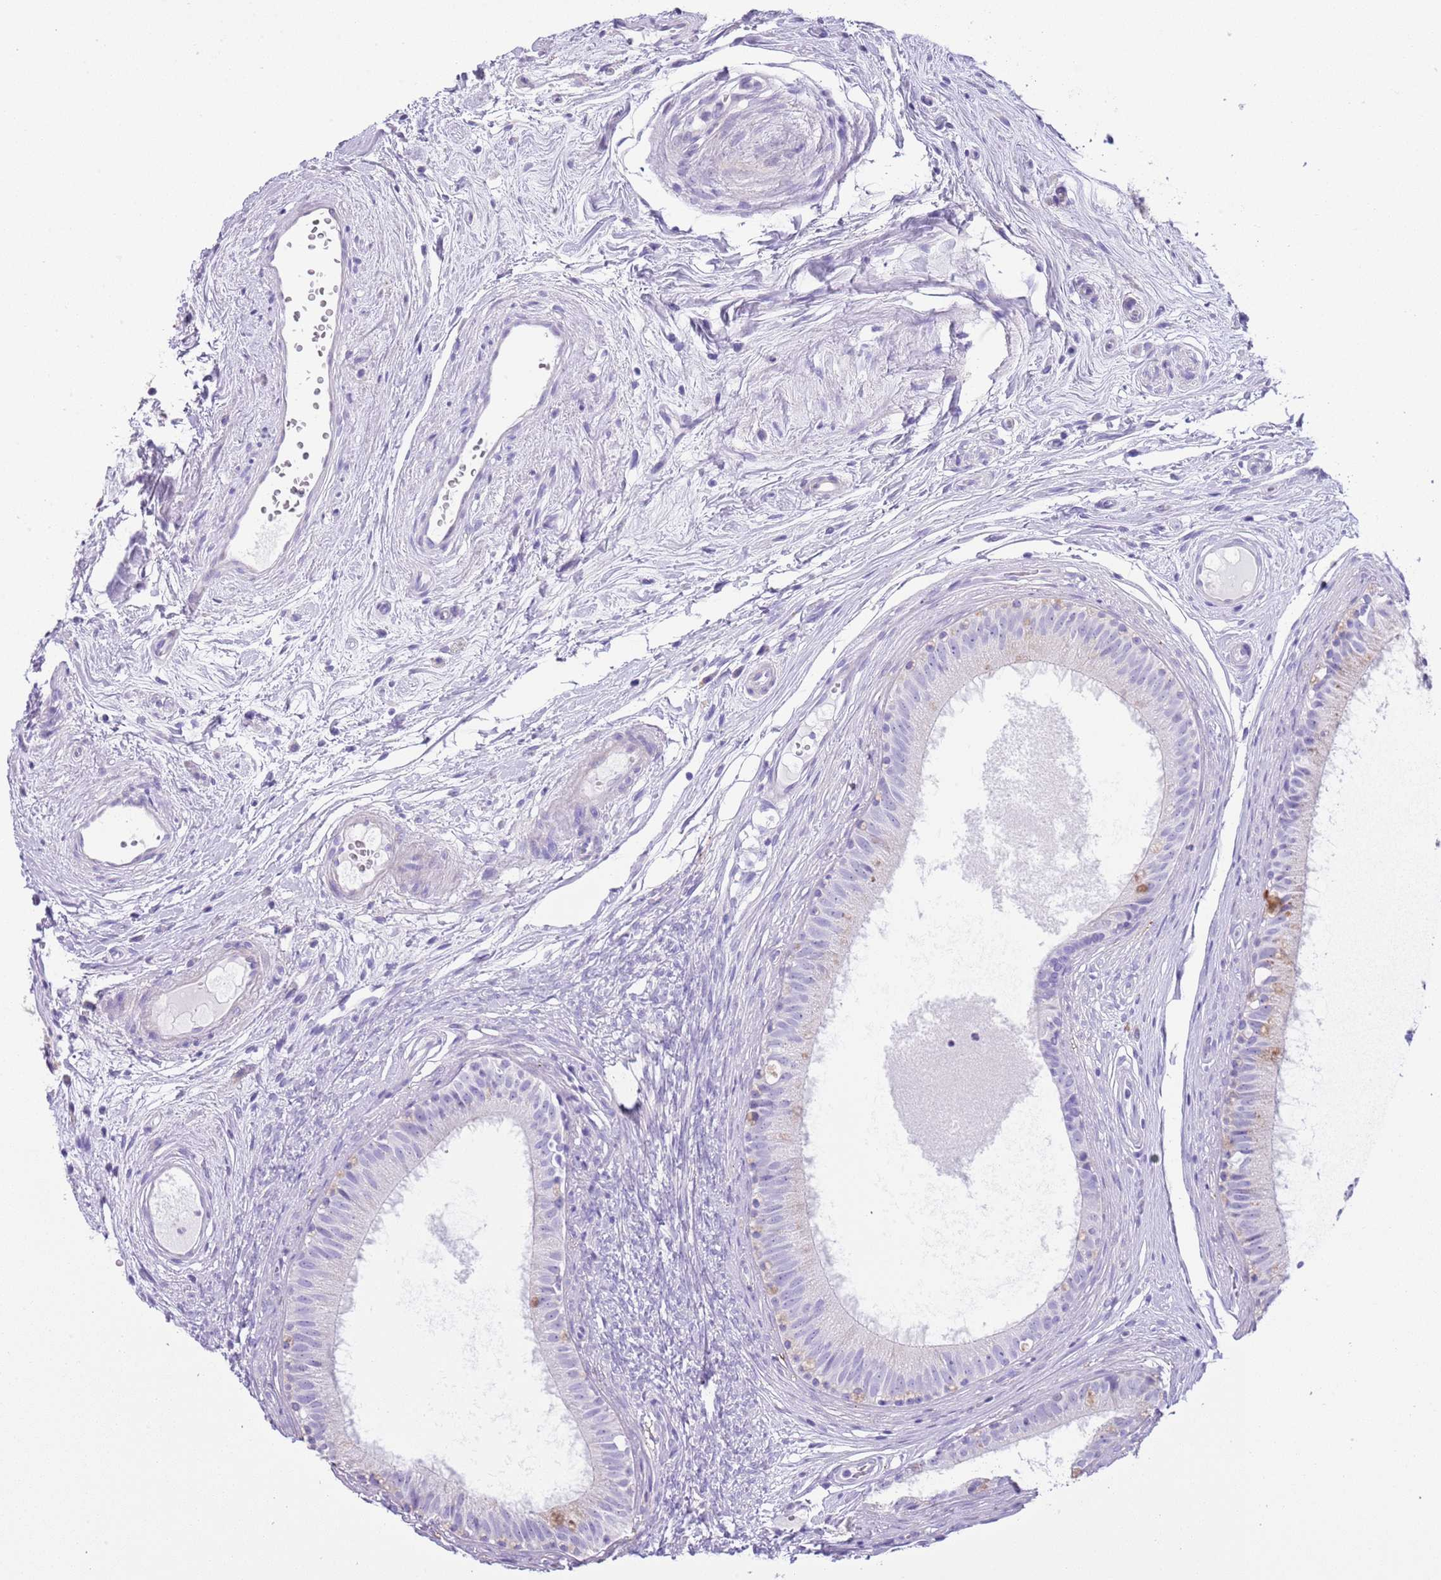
{"staining": {"intensity": "negative", "quantity": "none", "location": "none"}, "tissue": "epididymis", "cell_type": "Glandular cells", "image_type": "normal", "snomed": [{"axis": "morphology", "description": "Normal tissue, NOS"}, {"axis": "topography", "description": "Epididymis"}], "caption": "This is an immunohistochemistry micrograph of normal human epididymis. There is no expression in glandular cells.", "gene": "ABHD17C", "patient": {"sex": "male", "age": 74}}